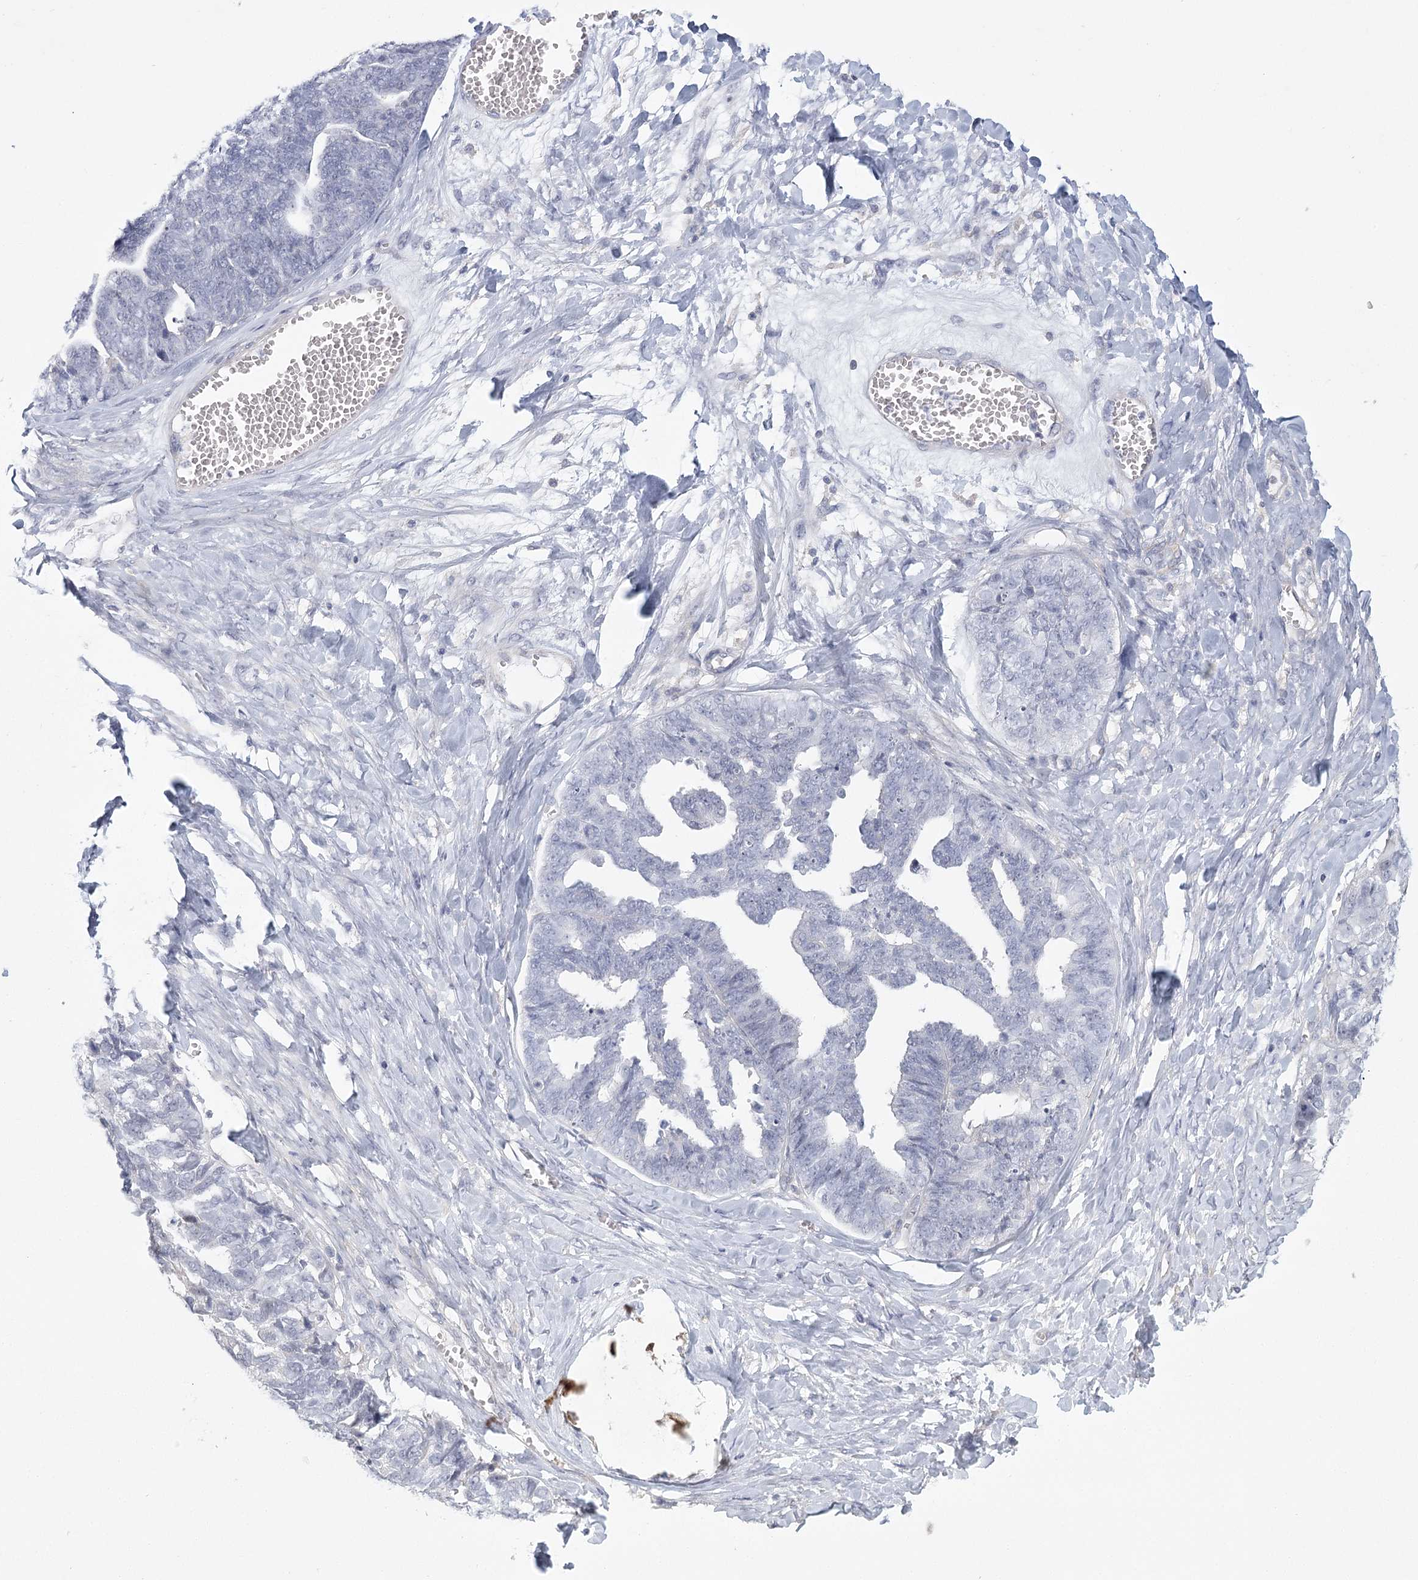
{"staining": {"intensity": "negative", "quantity": "none", "location": "none"}, "tissue": "ovarian cancer", "cell_type": "Tumor cells", "image_type": "cancer", "snomed": [{"axis": "morphology", "description": "Cystadenocarcinoma, serous, NOS"}, {"axis": "topography", "description": "Ovary"}], "caption": "Tumor cells are negative for protein expression in human ovarian cancer.", "gene": "FAM76B", "patient": {"sex": "female", "age": 79}}